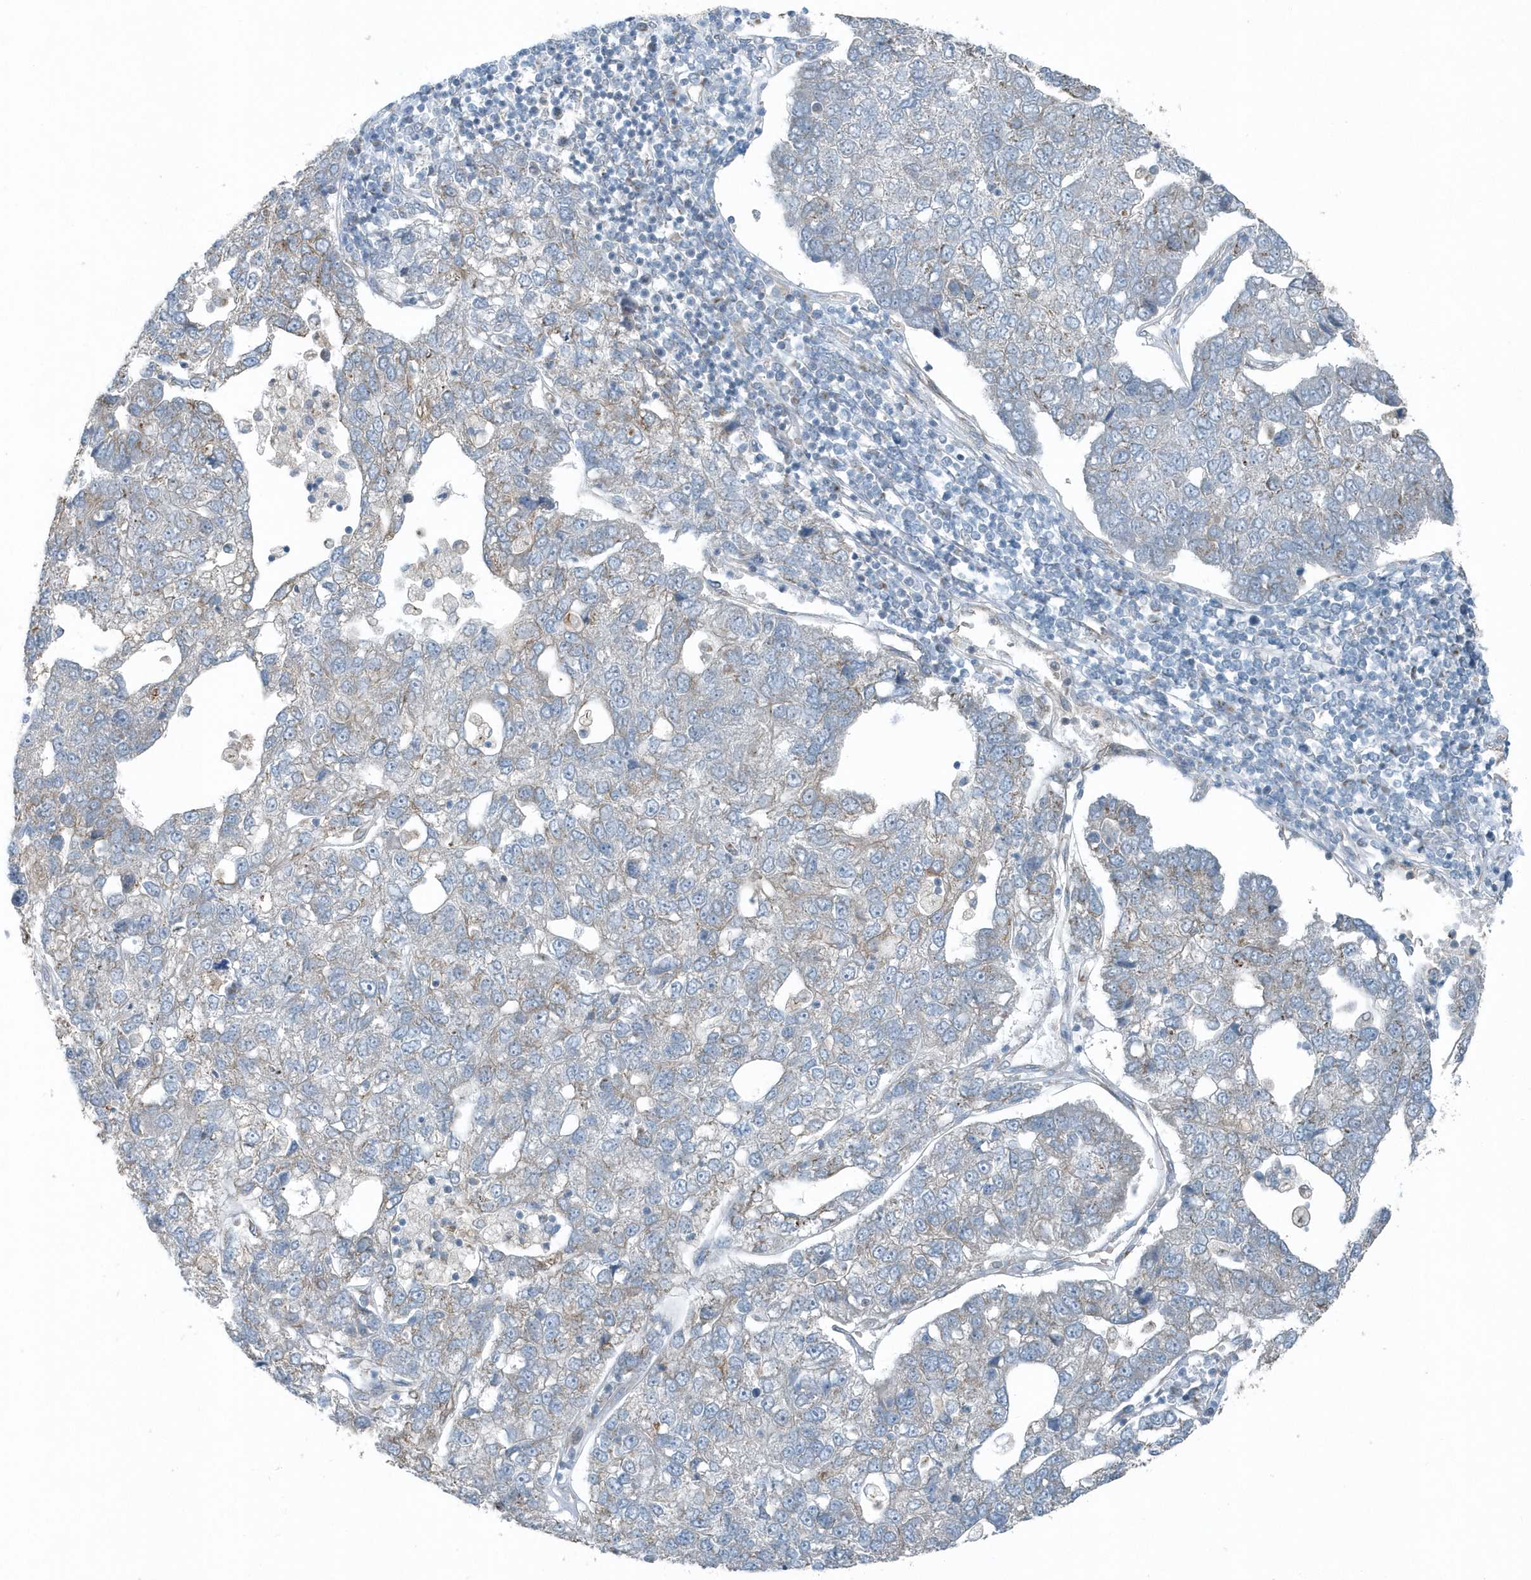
{"staining": {"intensity": "negative", "quantity": "none", "location": "none"}, "tissue": "pancreatic cancer", "cell_type": "Tumor cells", "image_type": "cancer", "snomed": [{"axis": "morphology", "description": "Adenocarcinoma, NOS"}, {"axis": "topography", "description": "Pancreas"}], "caption": "Immunohistochemical staining of pancreatic cancer shows no significant expression in tumor cells.", "gene": "GCC2", "patient": {"sex": "female", "age": 61}}